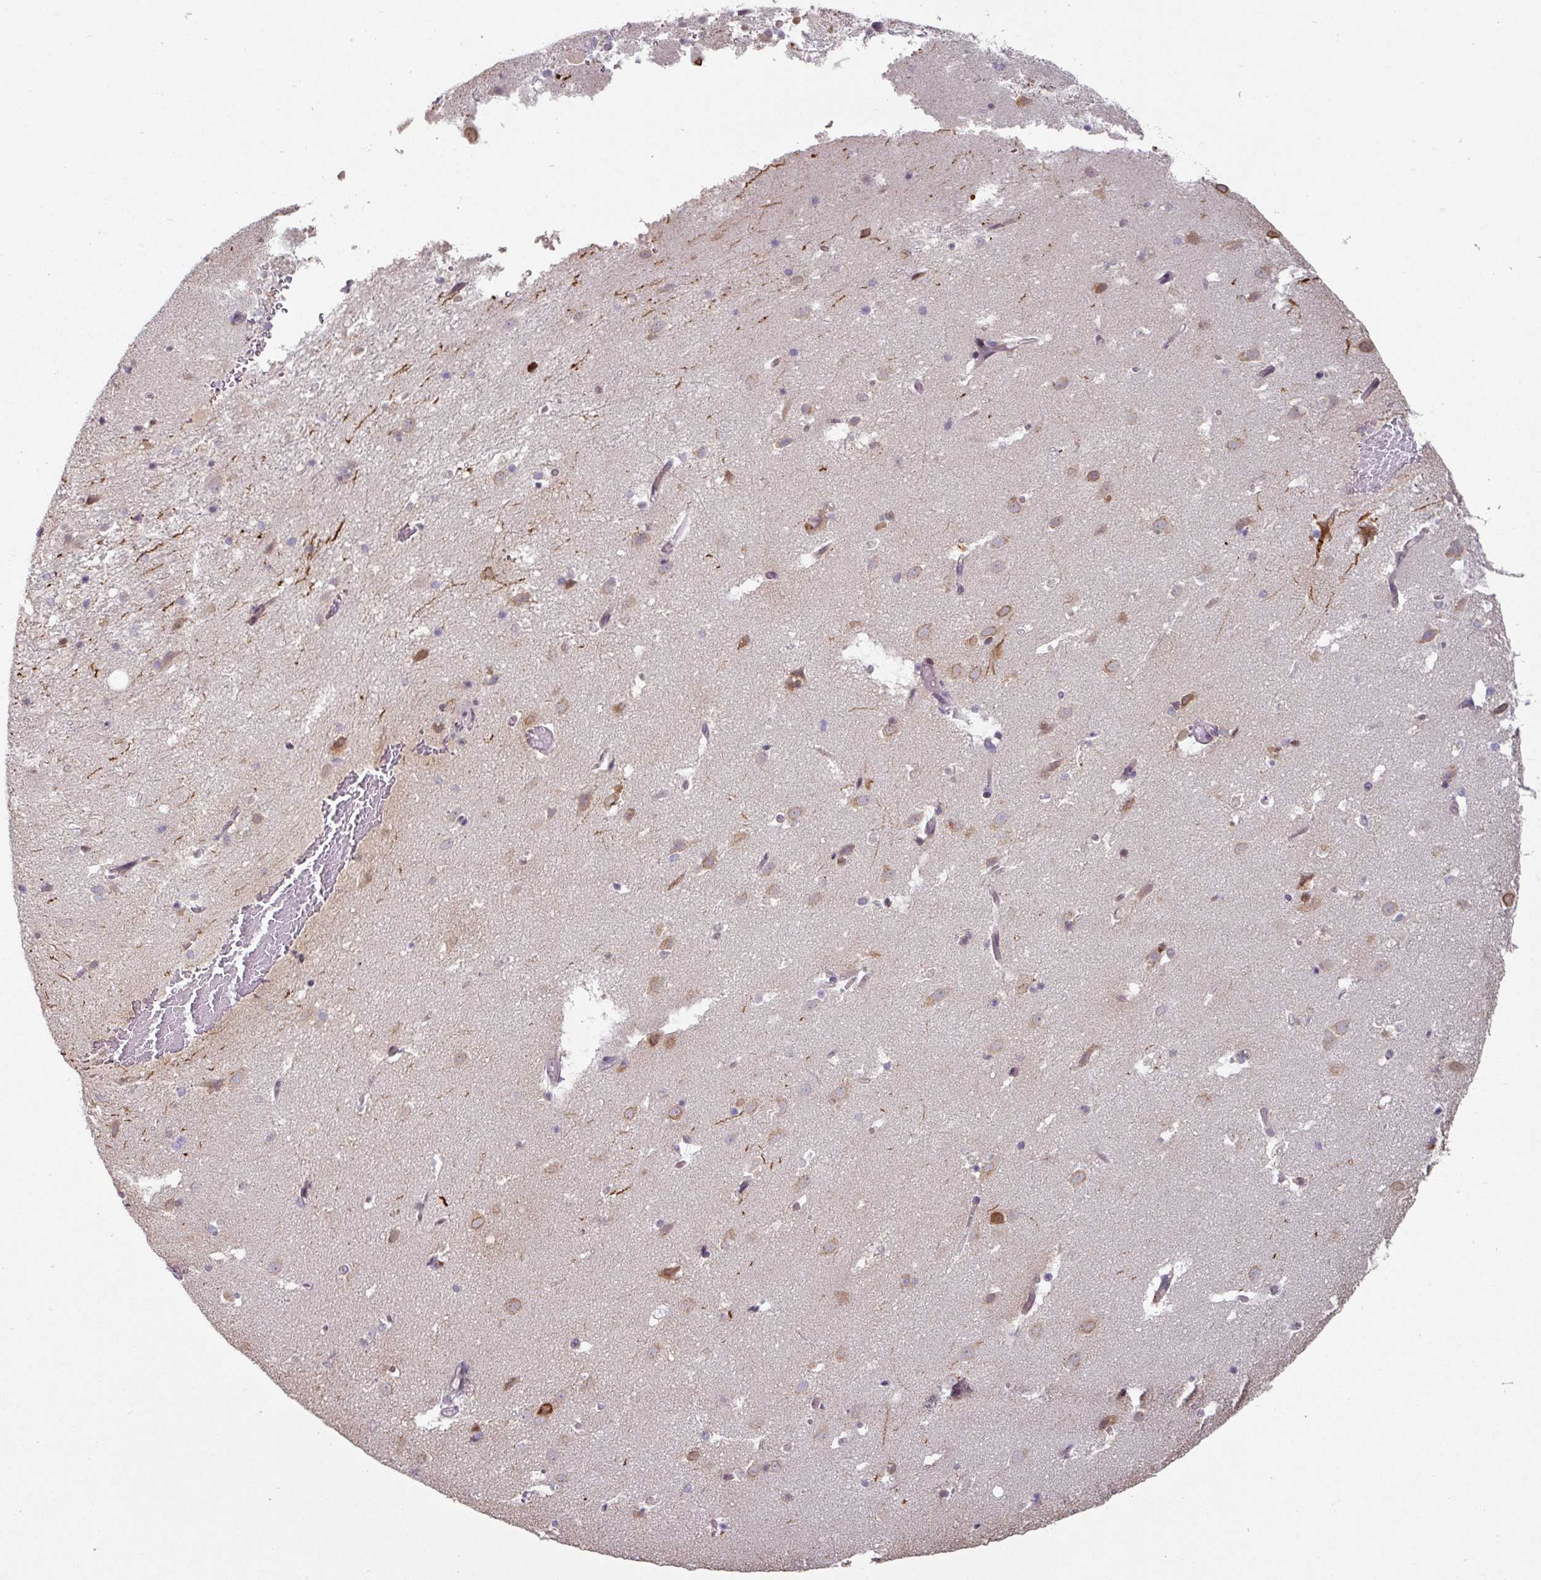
{"staining": {"intensity": "negative", "quantity": "none", "location": "none"}, "tissue": "caudate", "cell_type": "Glial cells", "image_type": "normal", "snomed": [{"axis": "morphology", "description": "Normal tissue, NOS"}, {"axis": "topography", "description": "Lateral ventricle wall"}], "caption": "High magnification brightfield microscopy of unremarkable caudate stained with DAB (3,3'-diaminobenzidine) (brown) and counterstained with hematoxylin (blue): glial cells show no significant staining.", "gene": "SWSAP1", "patient": {"sex": "male", "age": 37}}